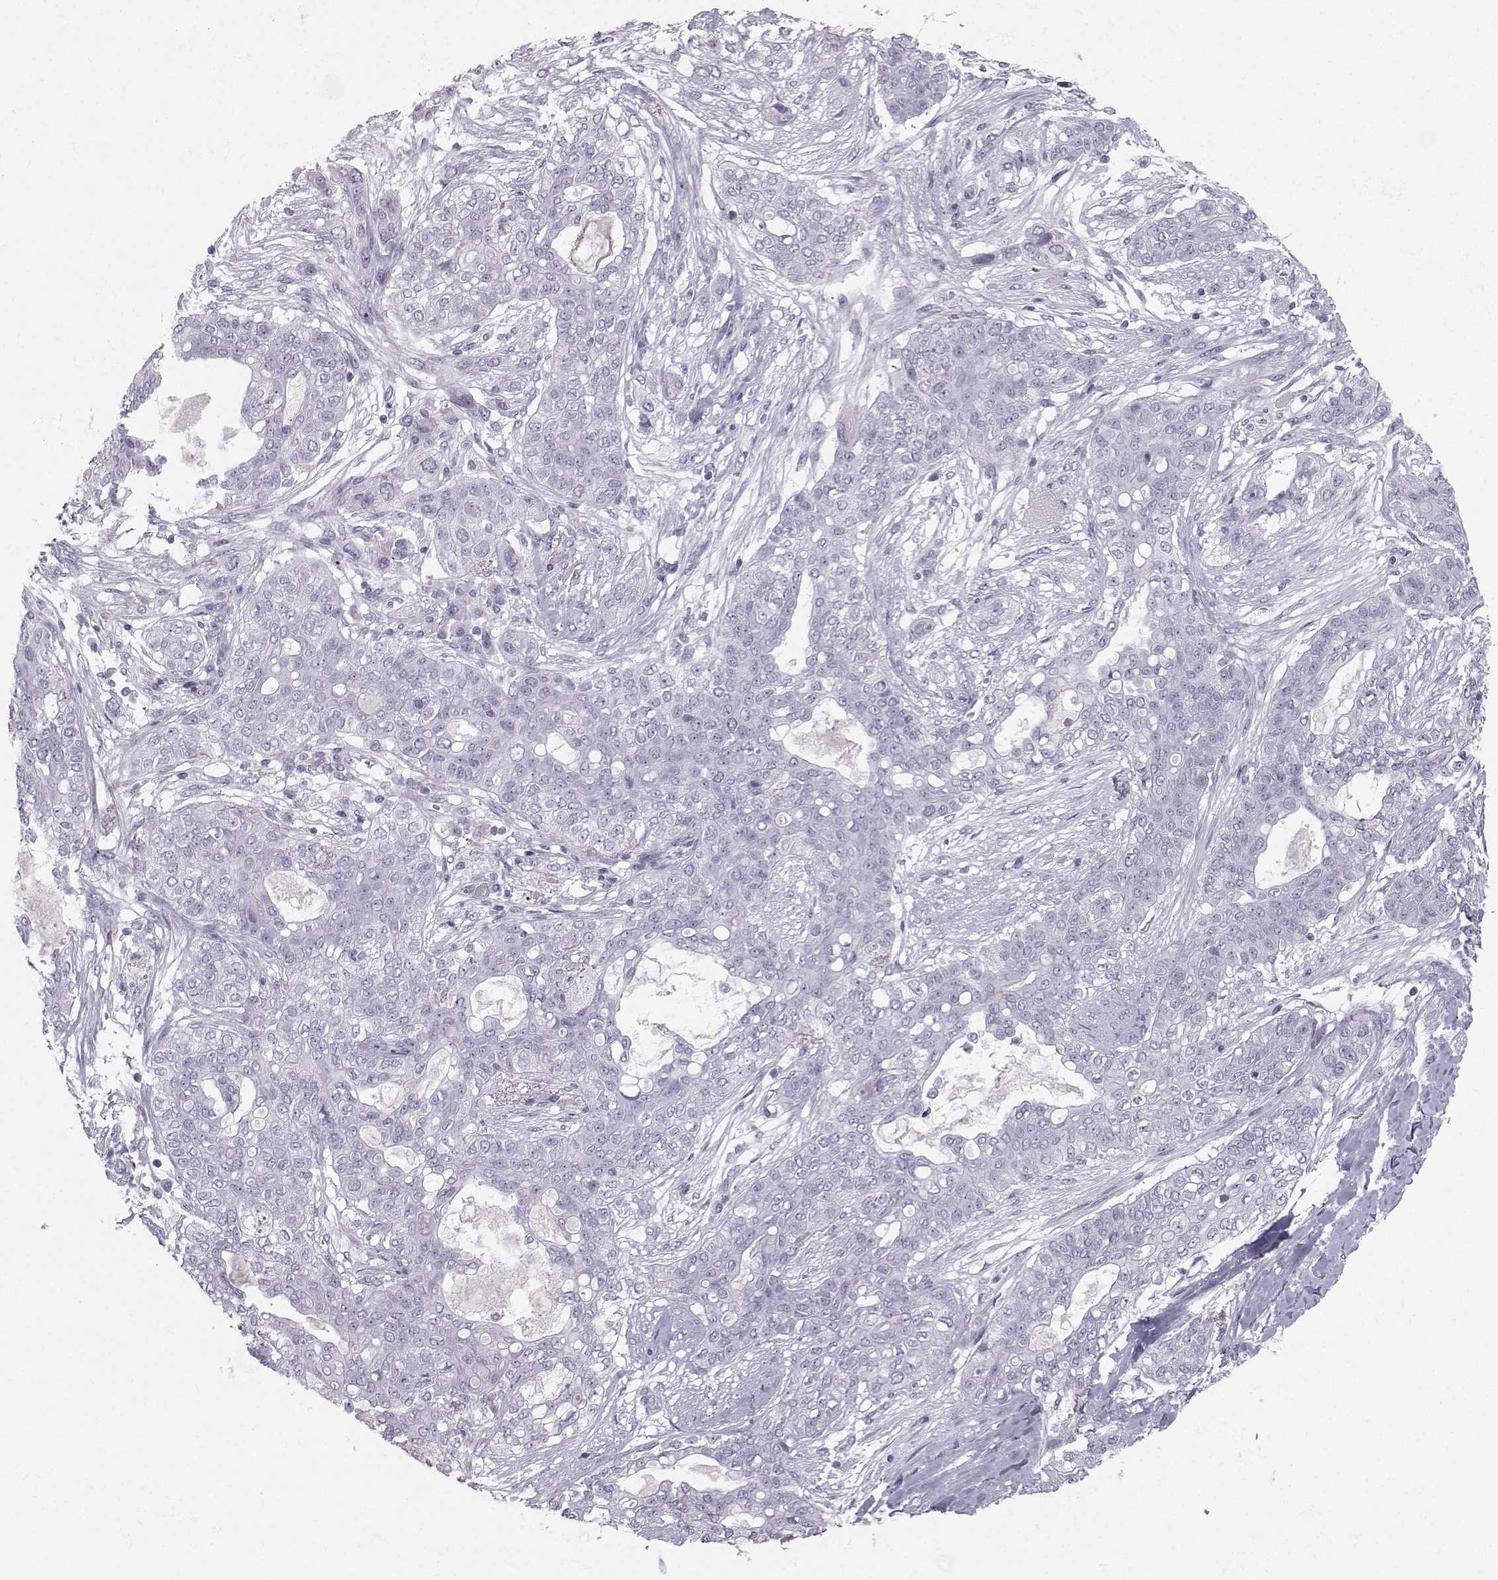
{"staining": {"intensity": "negative", "quantity": "none", "location": "none"}, "tissue": "lung cancer", "cell_type": "Tumor cells", "image_type": "cancer", "snomed": [{"axis": "morphology", "description": "Squamous cell carcinoma, NOS"}, {"axis": "topography", "description": "Lung"}], "caption": "Protein analysis of squamous cell carcinoma (lung) displays no significant staining in tumor cells.", "gene": "CASR", "patient": {"sex": "female", "age": 70}}